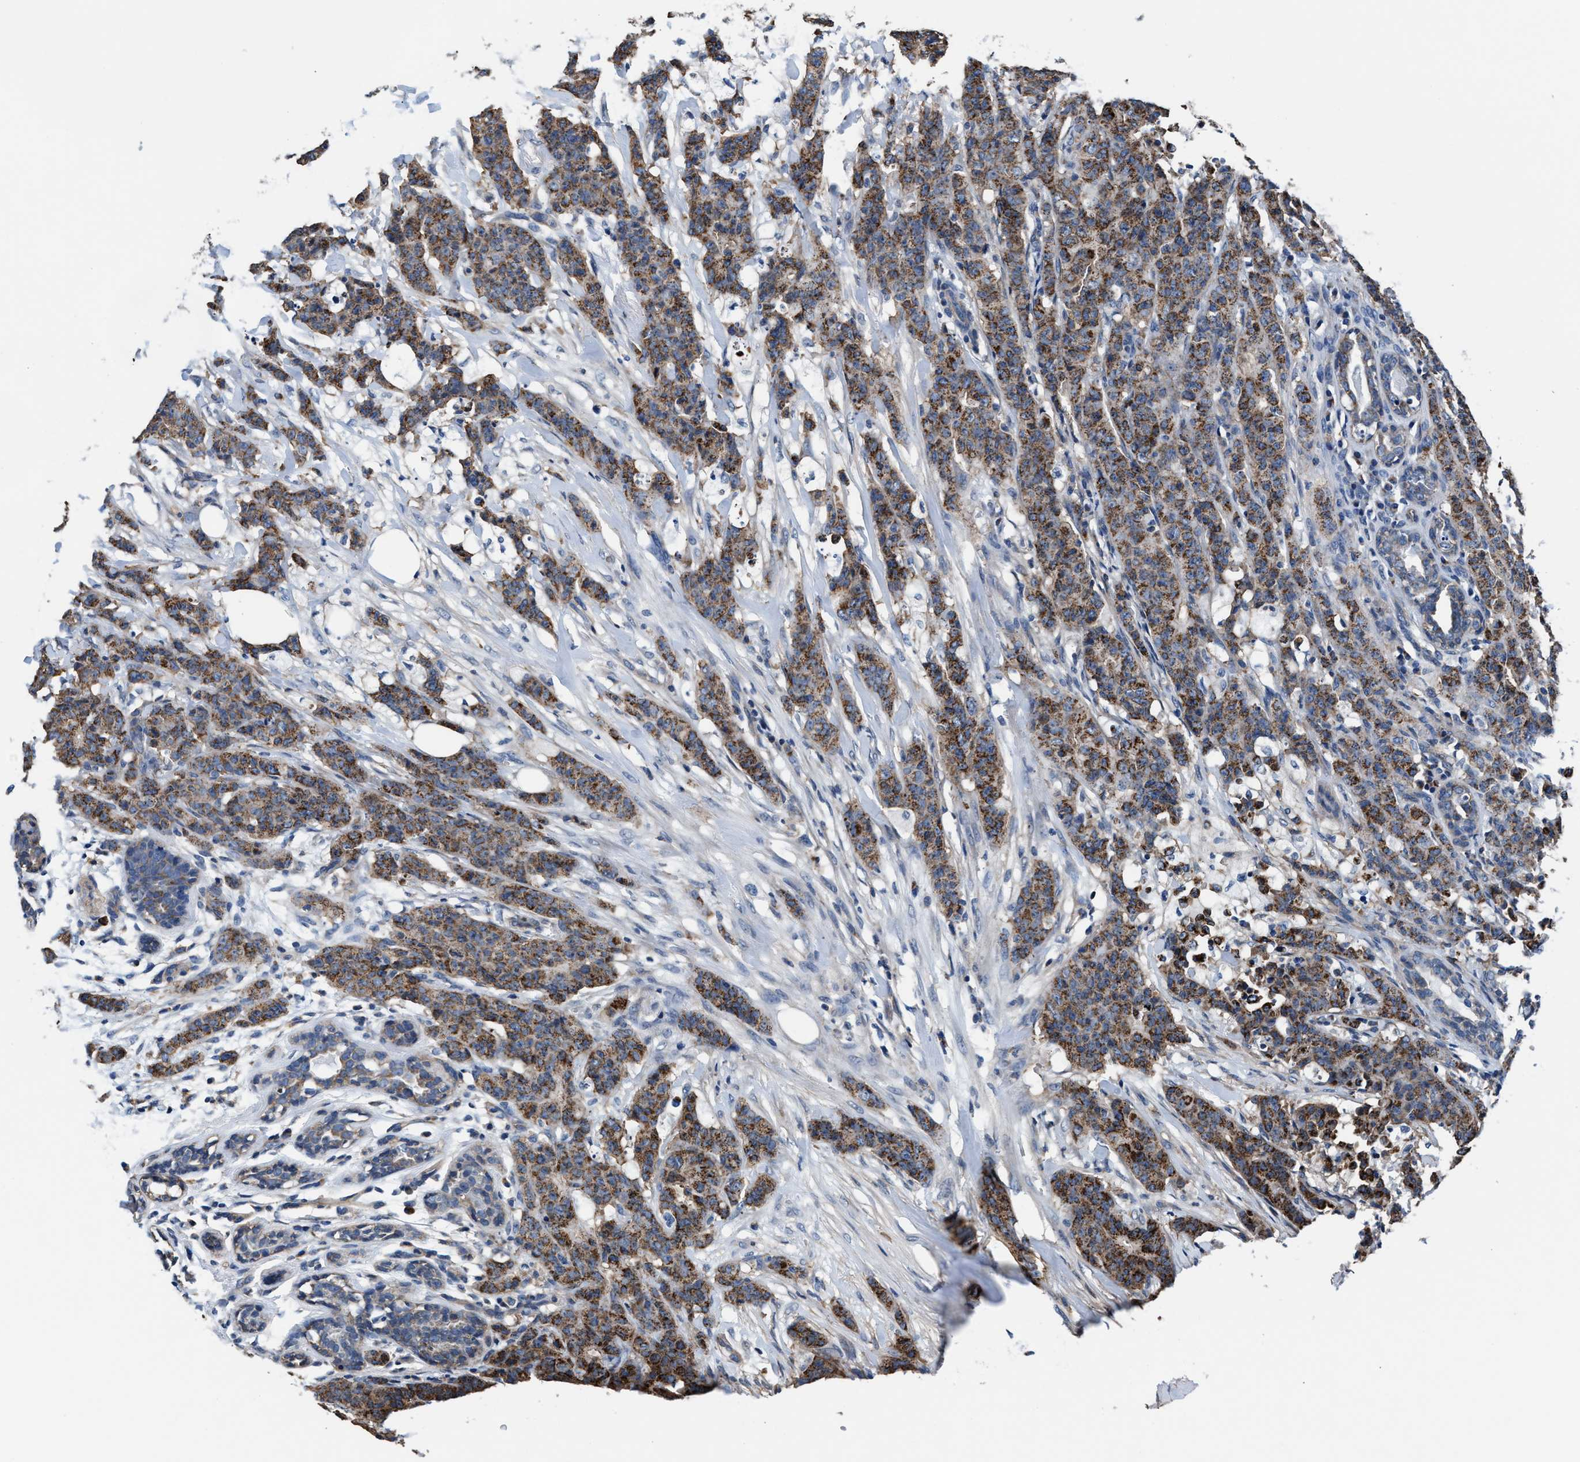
{"staining": {"intensity": "moderate", "quantity": ">75%", "location": "cytoplasmic/membranous"}, "tissue": "breast cancer", "cell_type": "Tumor cells", "image_type": "cancer", "snomed": [{"axis": "morphology", "description": "Normal tissue, NOS"}, {"axis": "morphology", "description": "Duct carcinoma"}, {"axis": "topography", "description": "Breast"}], "caption": "Brown immunohistochemical staining in human breast infiltrating ductal carcinoma shows moderate cytoplasmic/membranous expression in approximately >75% of tumor cells. (DAB = brown stain, brightfield microscopy at high magnification).", "gene": "NKTR", "patient": {"sex": "female", "age": 40}}